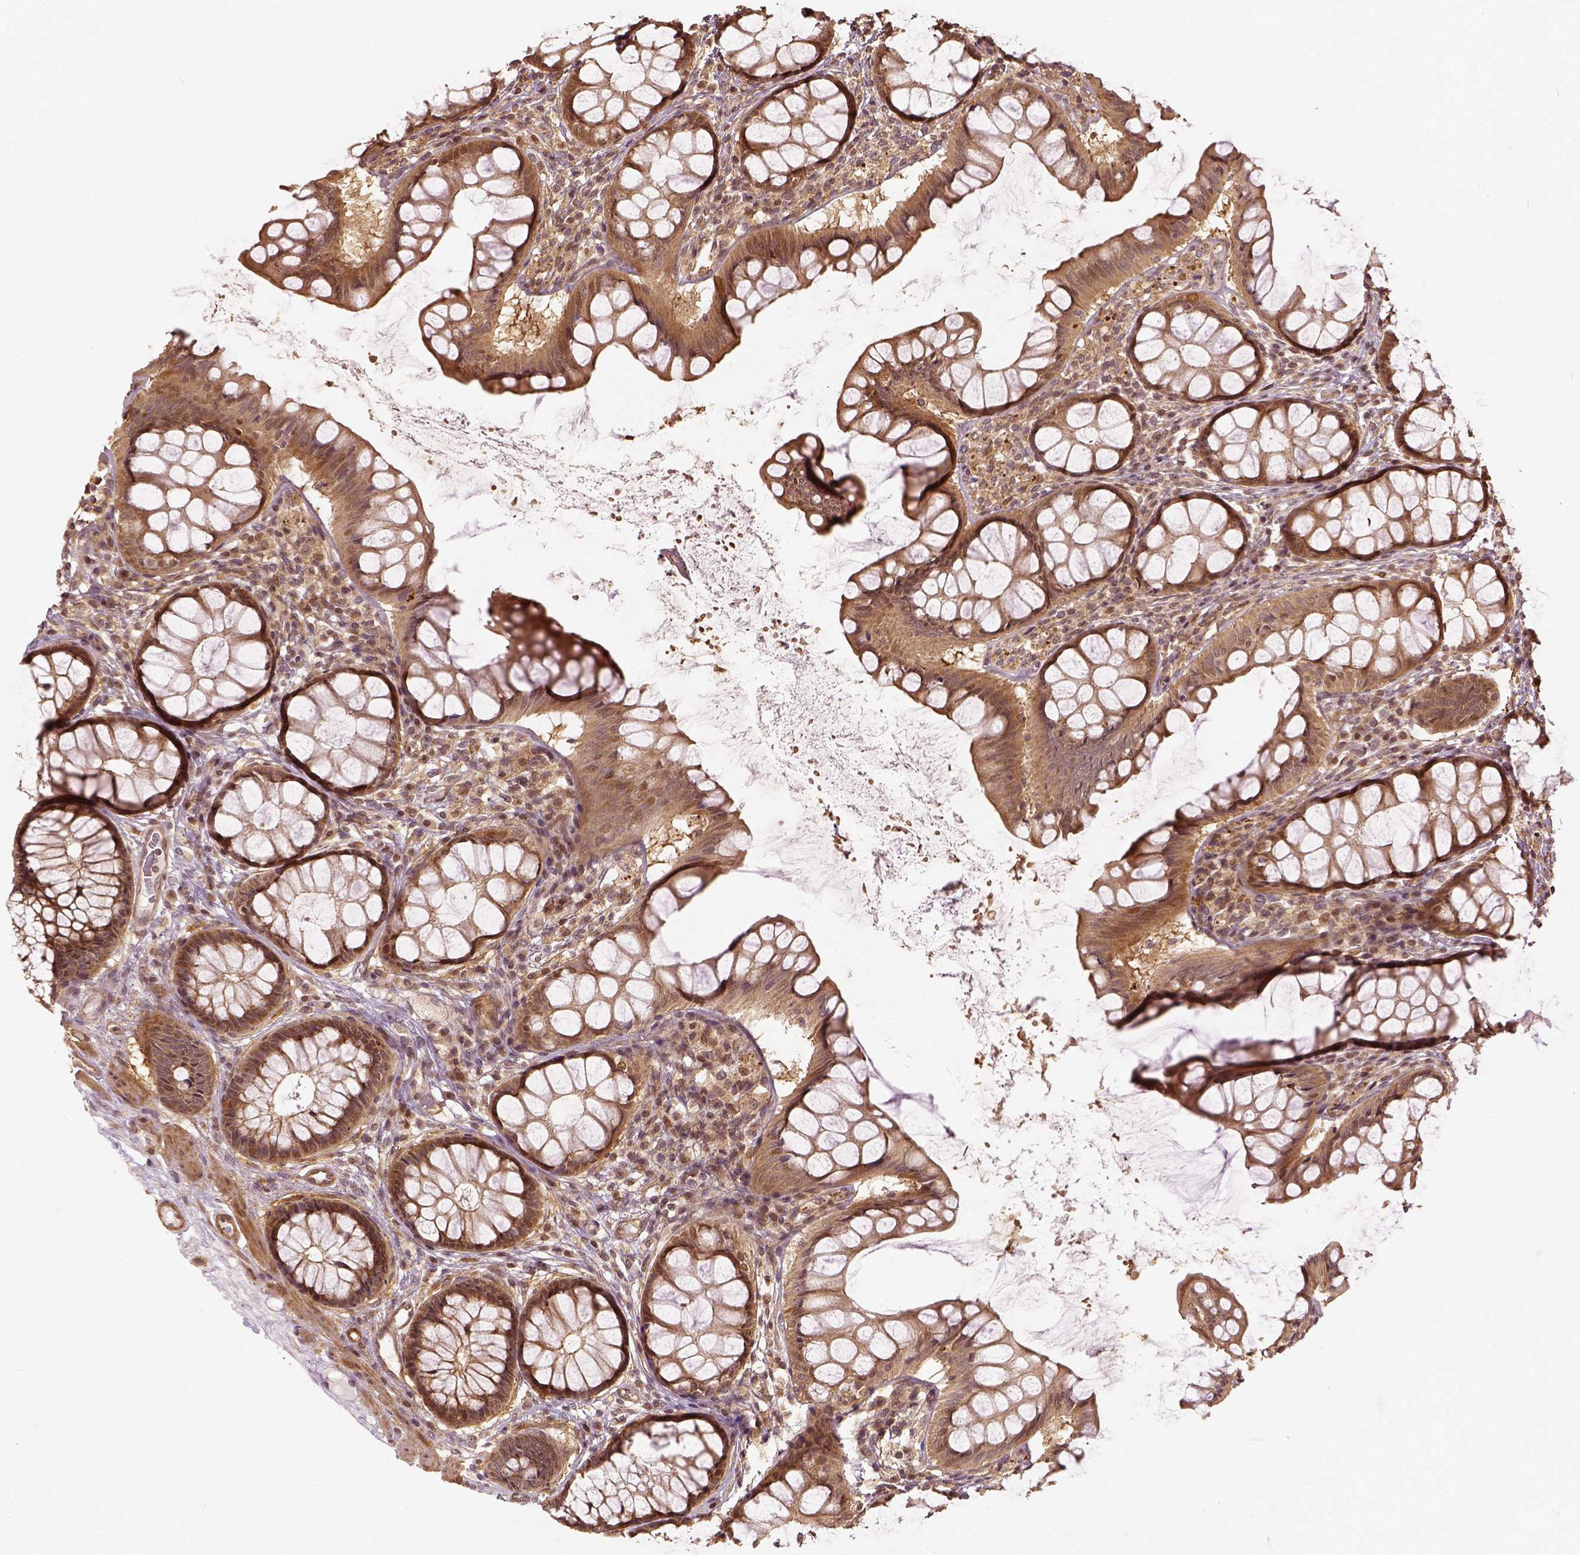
{"staining": {"intensity": "strong", "quantity": ">75%", "location": "cytoplasmic/membranous"}, "tissue": "colon", "cell_type": "Endothelial cells", "image_type": "normal", "snomed": [{"axis": "morphology", "description": "Normal tissue, NOS"}, {"axis": "topography", "description": "Colon"}], "caption": "A brown stain shows strong cytoplasmic/membranous expression of a protein in endothelial cells of unremarkable colon. The protein of interest is shown in brown color, while the nuclei are stained blue.", "gene": "VEGFA", "patient": {"sex": "female", "age": 65}}